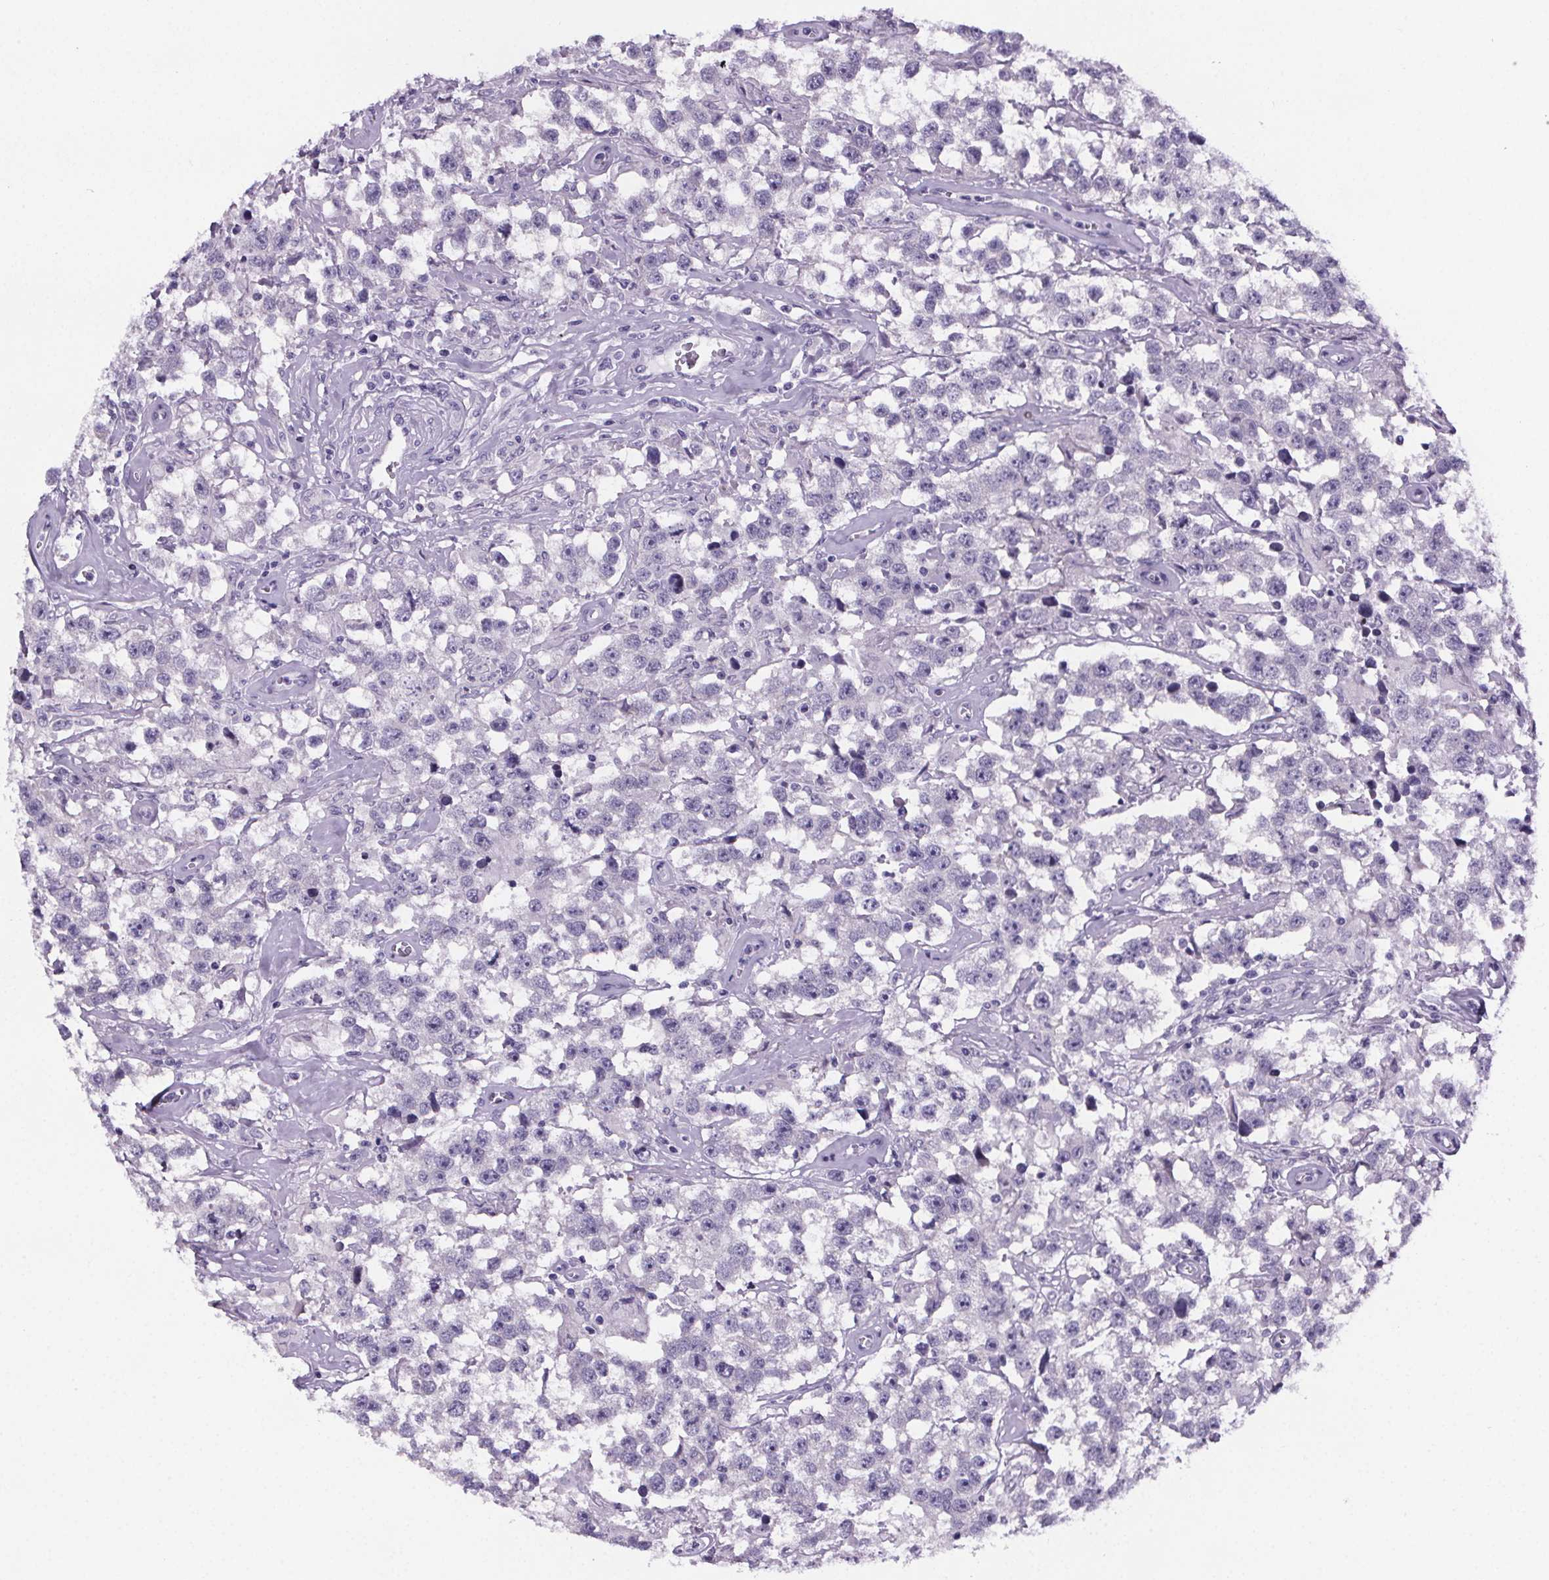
{"staining": {"intensity": "negative", "quantity": "none", "location": "none"}, "tissue": "testis cancer", "cell_type": "Tumor cells", "image_type": "cancer", "snomed": [{"axis": "morphology", "description": "Seminoma, NOS"}, {"axis": "topography", "description": "Testis"}], "caption": "DAB immunohistochemical staining of human seminoma (testis) displays no significant expression in tumor cells. Brightfield microscopy of IHC stained with DAB (brown) and hematoxylin (blue), captured at high magnification.", "gene": "CUBN", "patient": {"sex": "male", "age": 43}}